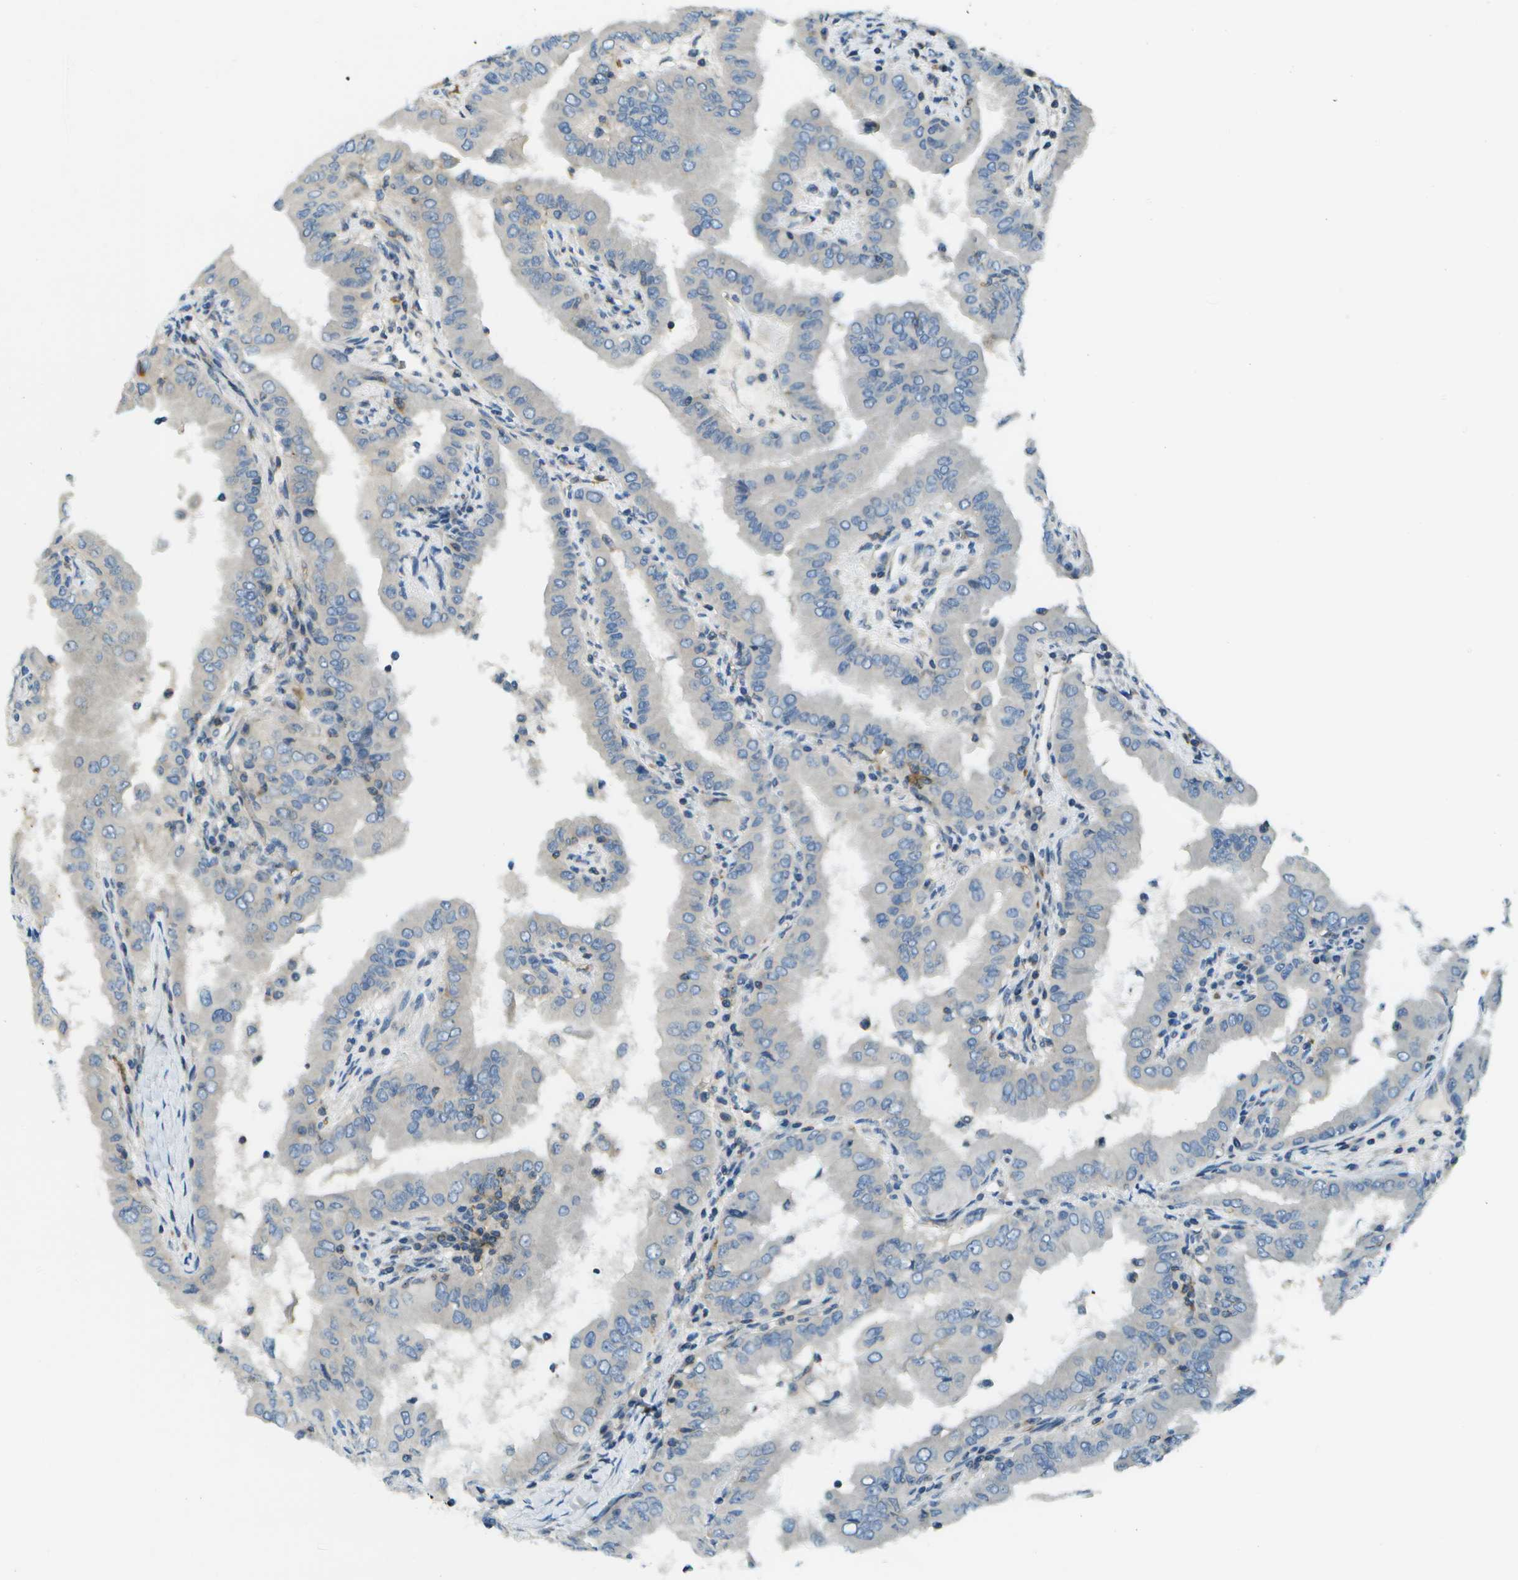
{"staining": {"intensity": "negative", "quantity": "none", "location": "none"}, "tissue": "thyroid cancer", "cell_type": "Tumor cells", "image_type": "cancer", "snomed": [{"axis": "morphology", "description": "Papillary adenocarcinoma, NOS"}, {"axis": "topography", "description": "Thyroid gland"}], "caption": "Protein analysis of thyroid cancer exhibits no significant positivity in tumor cells. (DAB (3,3'-diaminobenzidine) immunohistochemistry, high magnification).", "gene": "CTIF", "patient": {"sex": "male", "age": 33}}